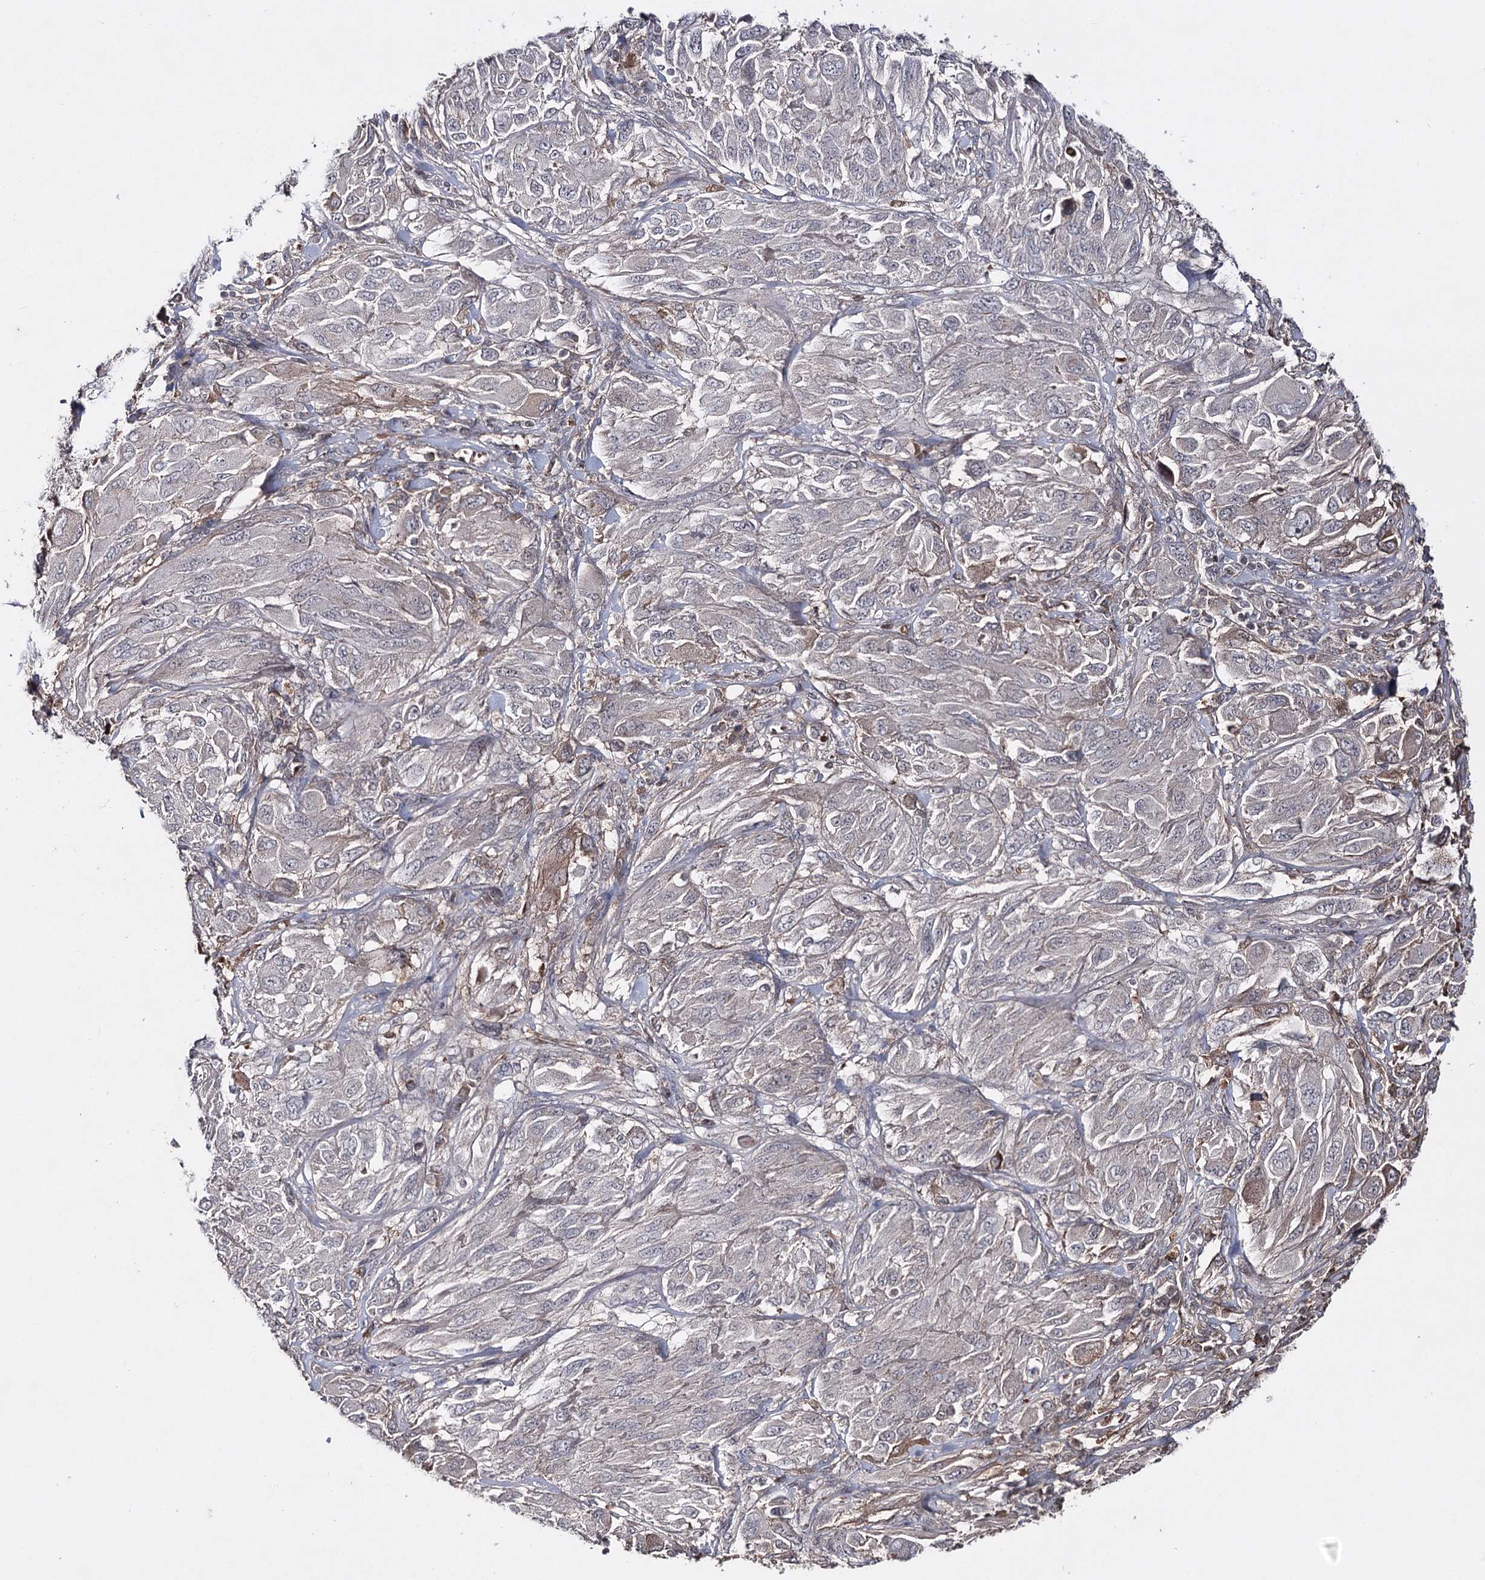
{"staining": {"intensity": "negative", "quantity": "none", "location": "none"}, "tissue": "melanoma", "cell_type": "Tumor cells", "image_type": "cancer", "snomed": [{"axis": "morphology", "description": "Malignant melanoma, NOS"}, {"axis": "topography", "description": "Skin"}], "caption": "Immunohistochemistry (IHC) micrograph of human melanoma stained for a protein (brown), which shows no expression in tumor cells.", "gene": "SYNGR3", "patient": {"sex": "female", "age": 91}}